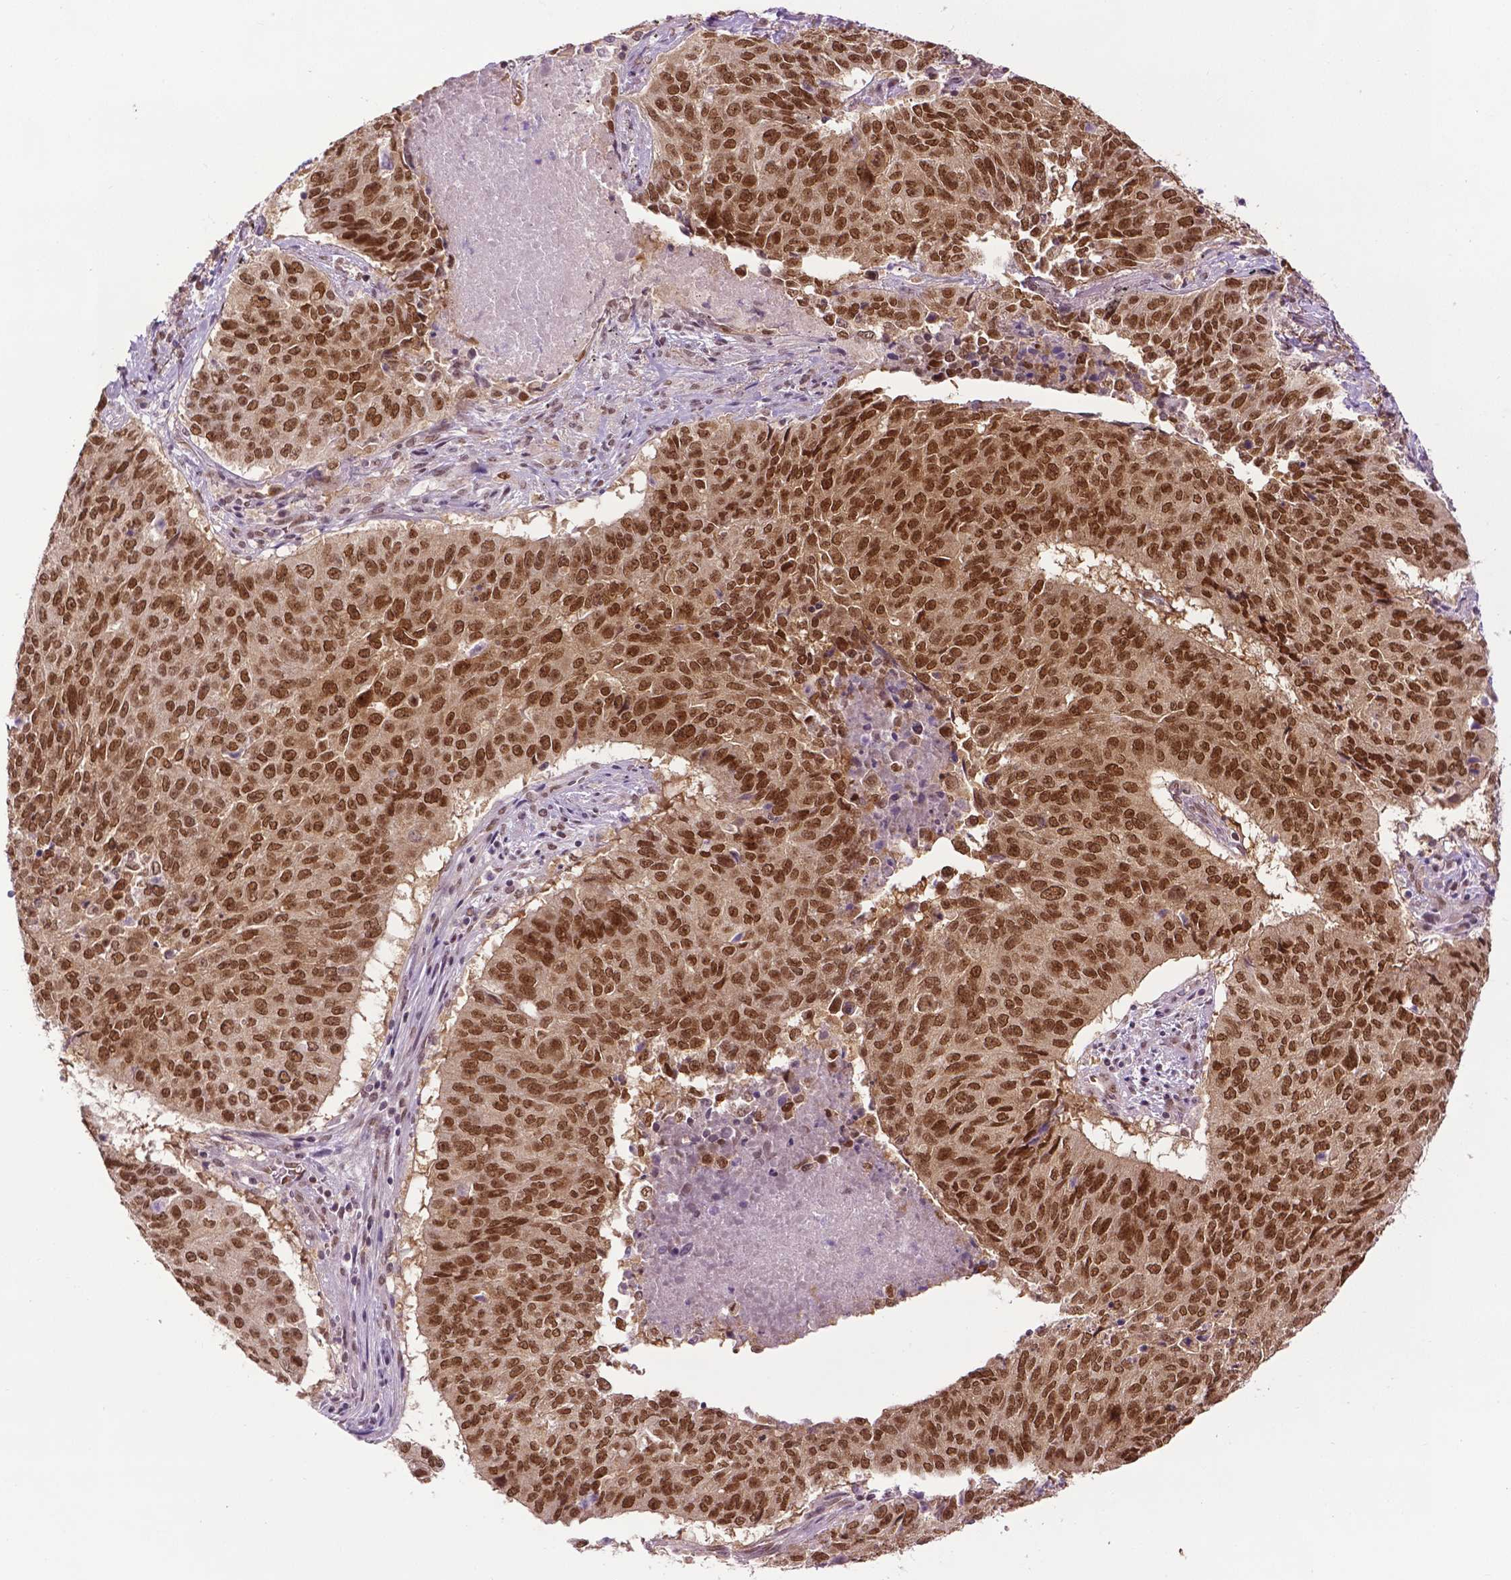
{"staining": {"intensity": "strong", "quantity": ">75%", "location": "nuclear"}, "tissue": "lung cancer", "cell_type": "Tumor cells", "image_type": "cancer", "snomed": [{"axis": "morphology", "description": "Normal tissue, NOS"}, {"axis": "morphology", "description": "Squamous cell carcinoma, NOS"}, {"axis": "topography", "description": "Bronchus"}, {"axis": "topography", "description": "Lung"}], "caption": "Lung cancer was stained to show a protein in brown. There is high levels of strong nuclear expression in approximately >75% of tumor cells.", "gene": "UBQLN4", "patient": {"sex": "male", "age": 64}}